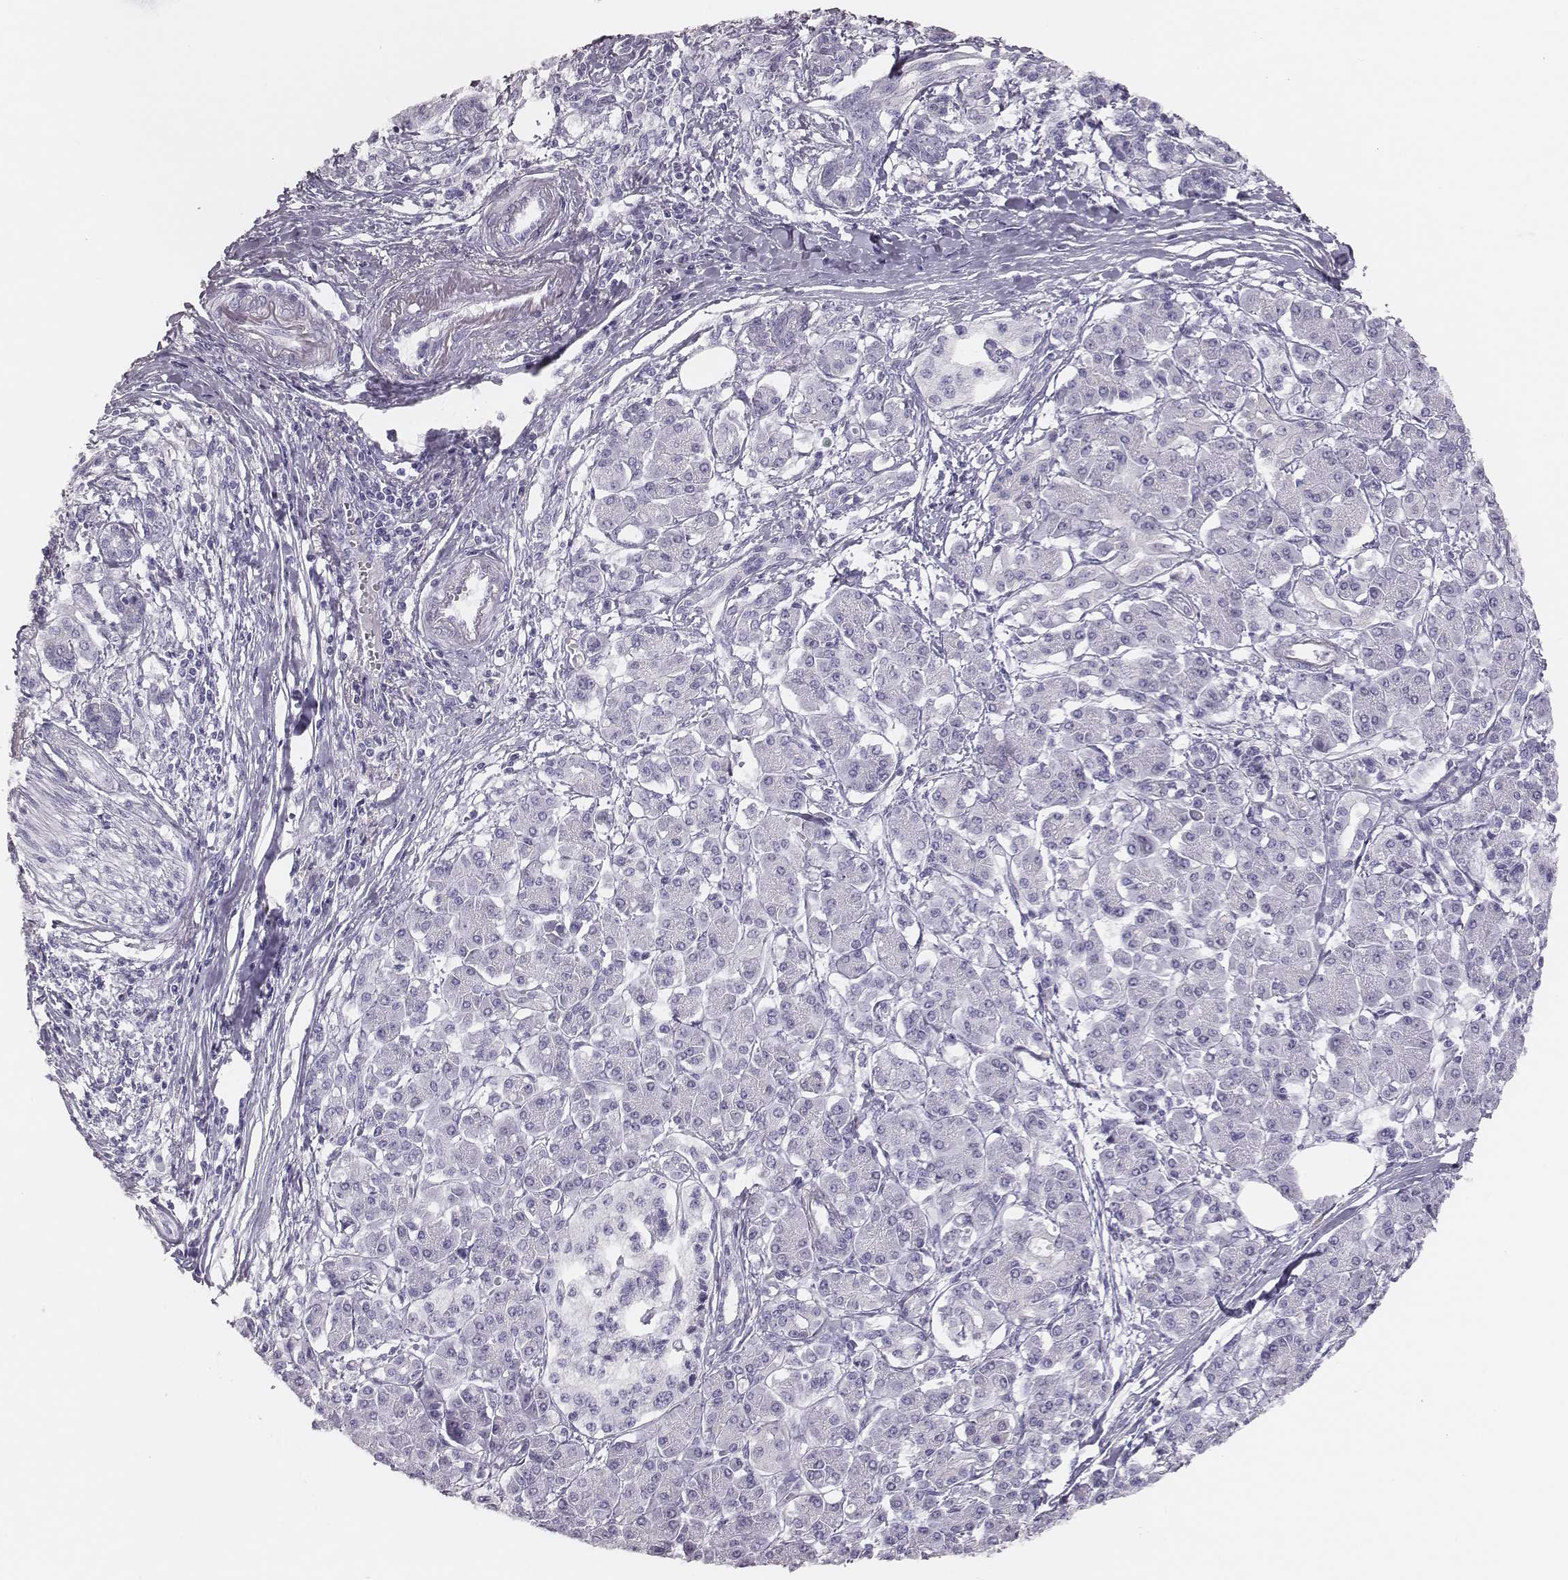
{"staining": {"intensity": "negative", "quantity": "none", "location": "none"}, "tissue": "pancreatic cancer", "cell_type": "Tumor cells", "image_type": "cancer", "snomed": [{"axis": "morphology", "description": "Adenocarcinoma, NOS"}, {"axis": "topography", "description": "Pancreas"}], "caption": "Immunohistochemical staining of human adenocarcinoma (pancreatic) reveals no significant staining in tumor cells. (Stains: DAB immunohistochemistry with hematoxylin counter stain, Microscopy: brightfield microscopy at high magnification).", "gene": "H1-6", "patient": {"sex": "female", "age": 68}}